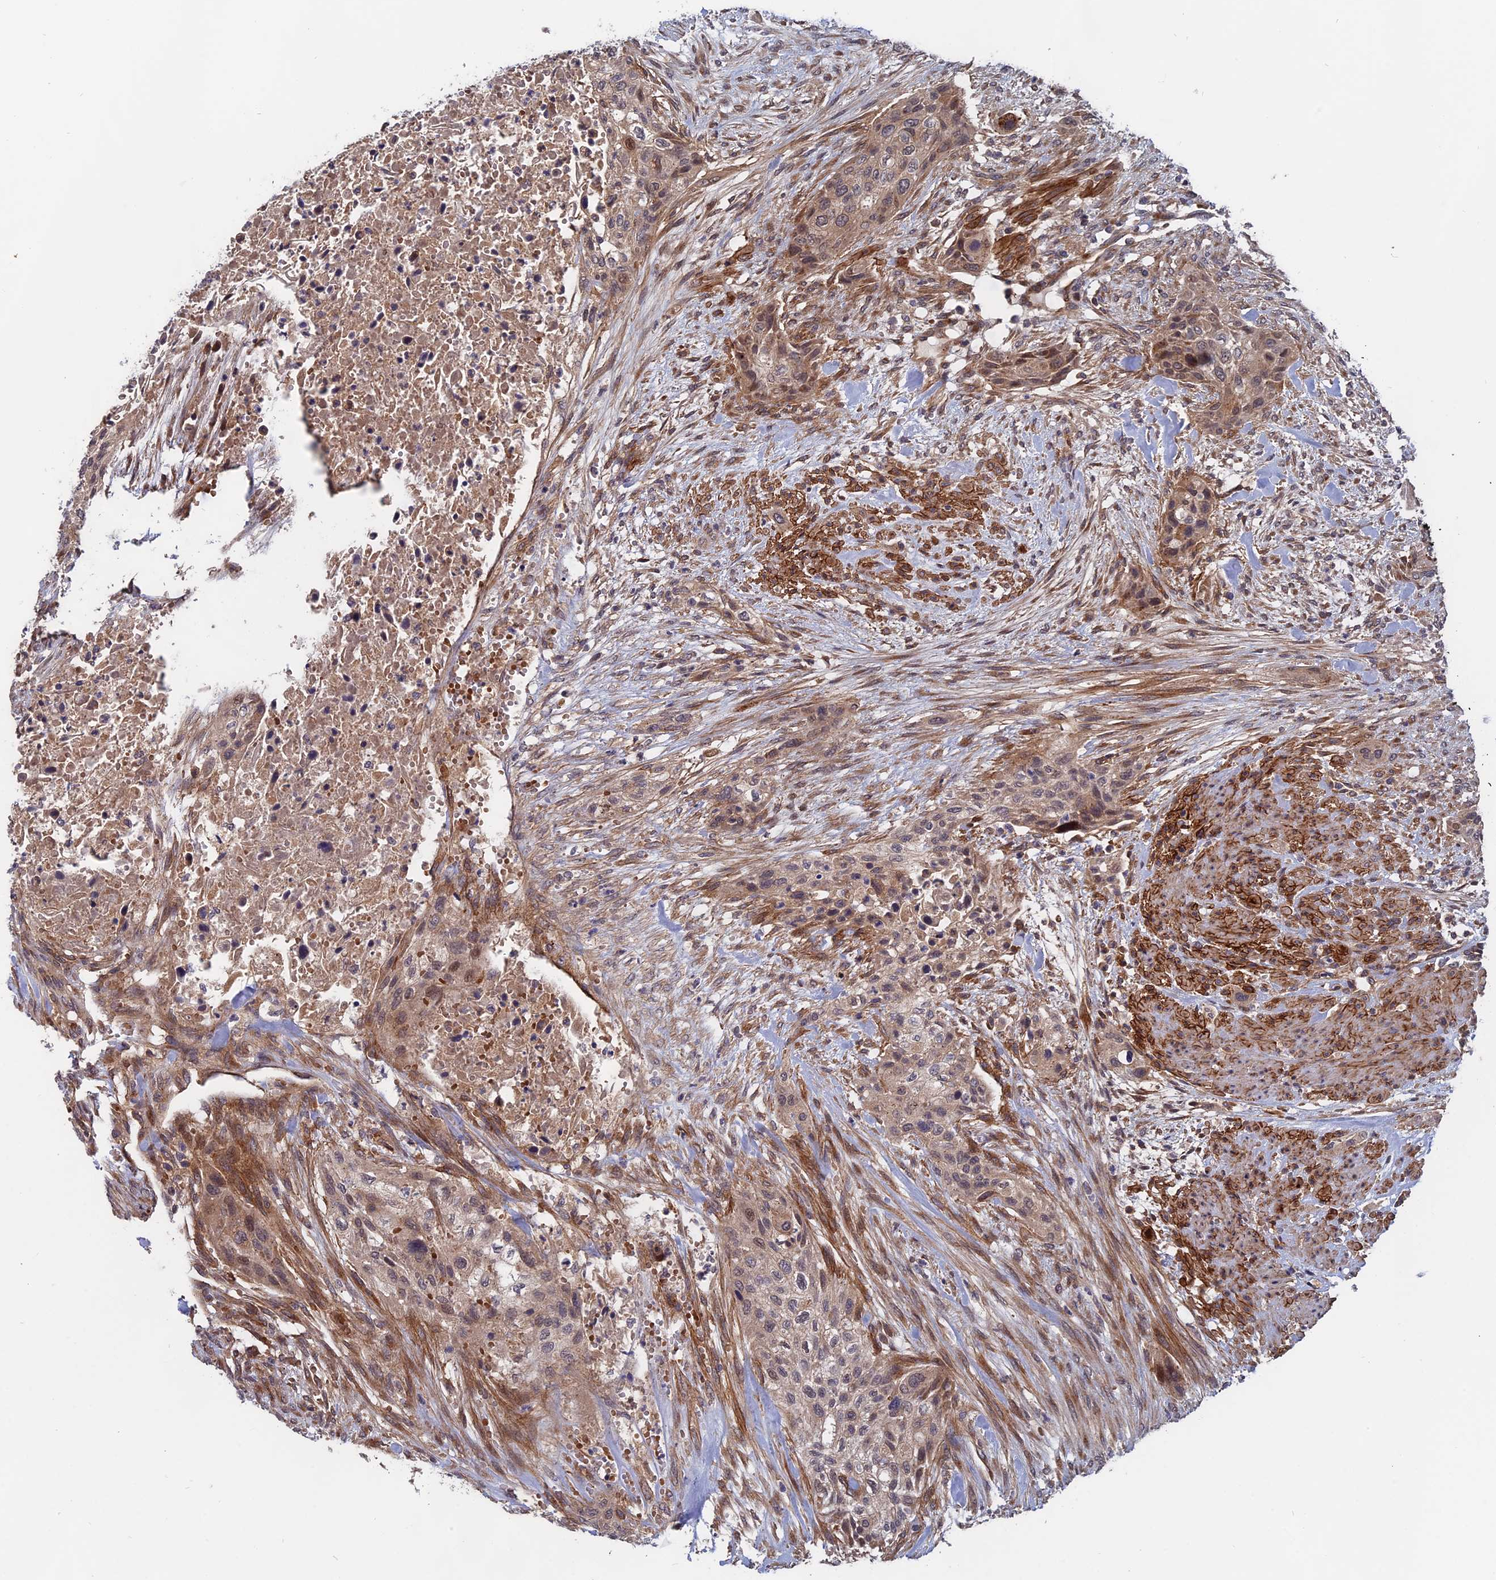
{"staining": {"intensity": "weak", "quantity": ">75%", "location": "cytoplasmic/membranous,nuclear"}, "tissue": "urothelial cancer", "cell_type": "Tumor cells", "image_type": "cancer", "snomed": [{"axis": "morphology", "description": "Urothelial carcinoma, High grade"}, {"axis": "topography", "description": "Urinary bladder"}], "caption": "High-magnification brightfield microscopy of urothelial cancer stained with DAB (brown) and counterstained with hematoxylin (blue). tumor cells exhibit weak cytoplasmic/membranous and nuclear positivity is identified in about>75% of cells.", "gene": "TRAPPC2L", "patient": {"sex": "male", "age": 35}}